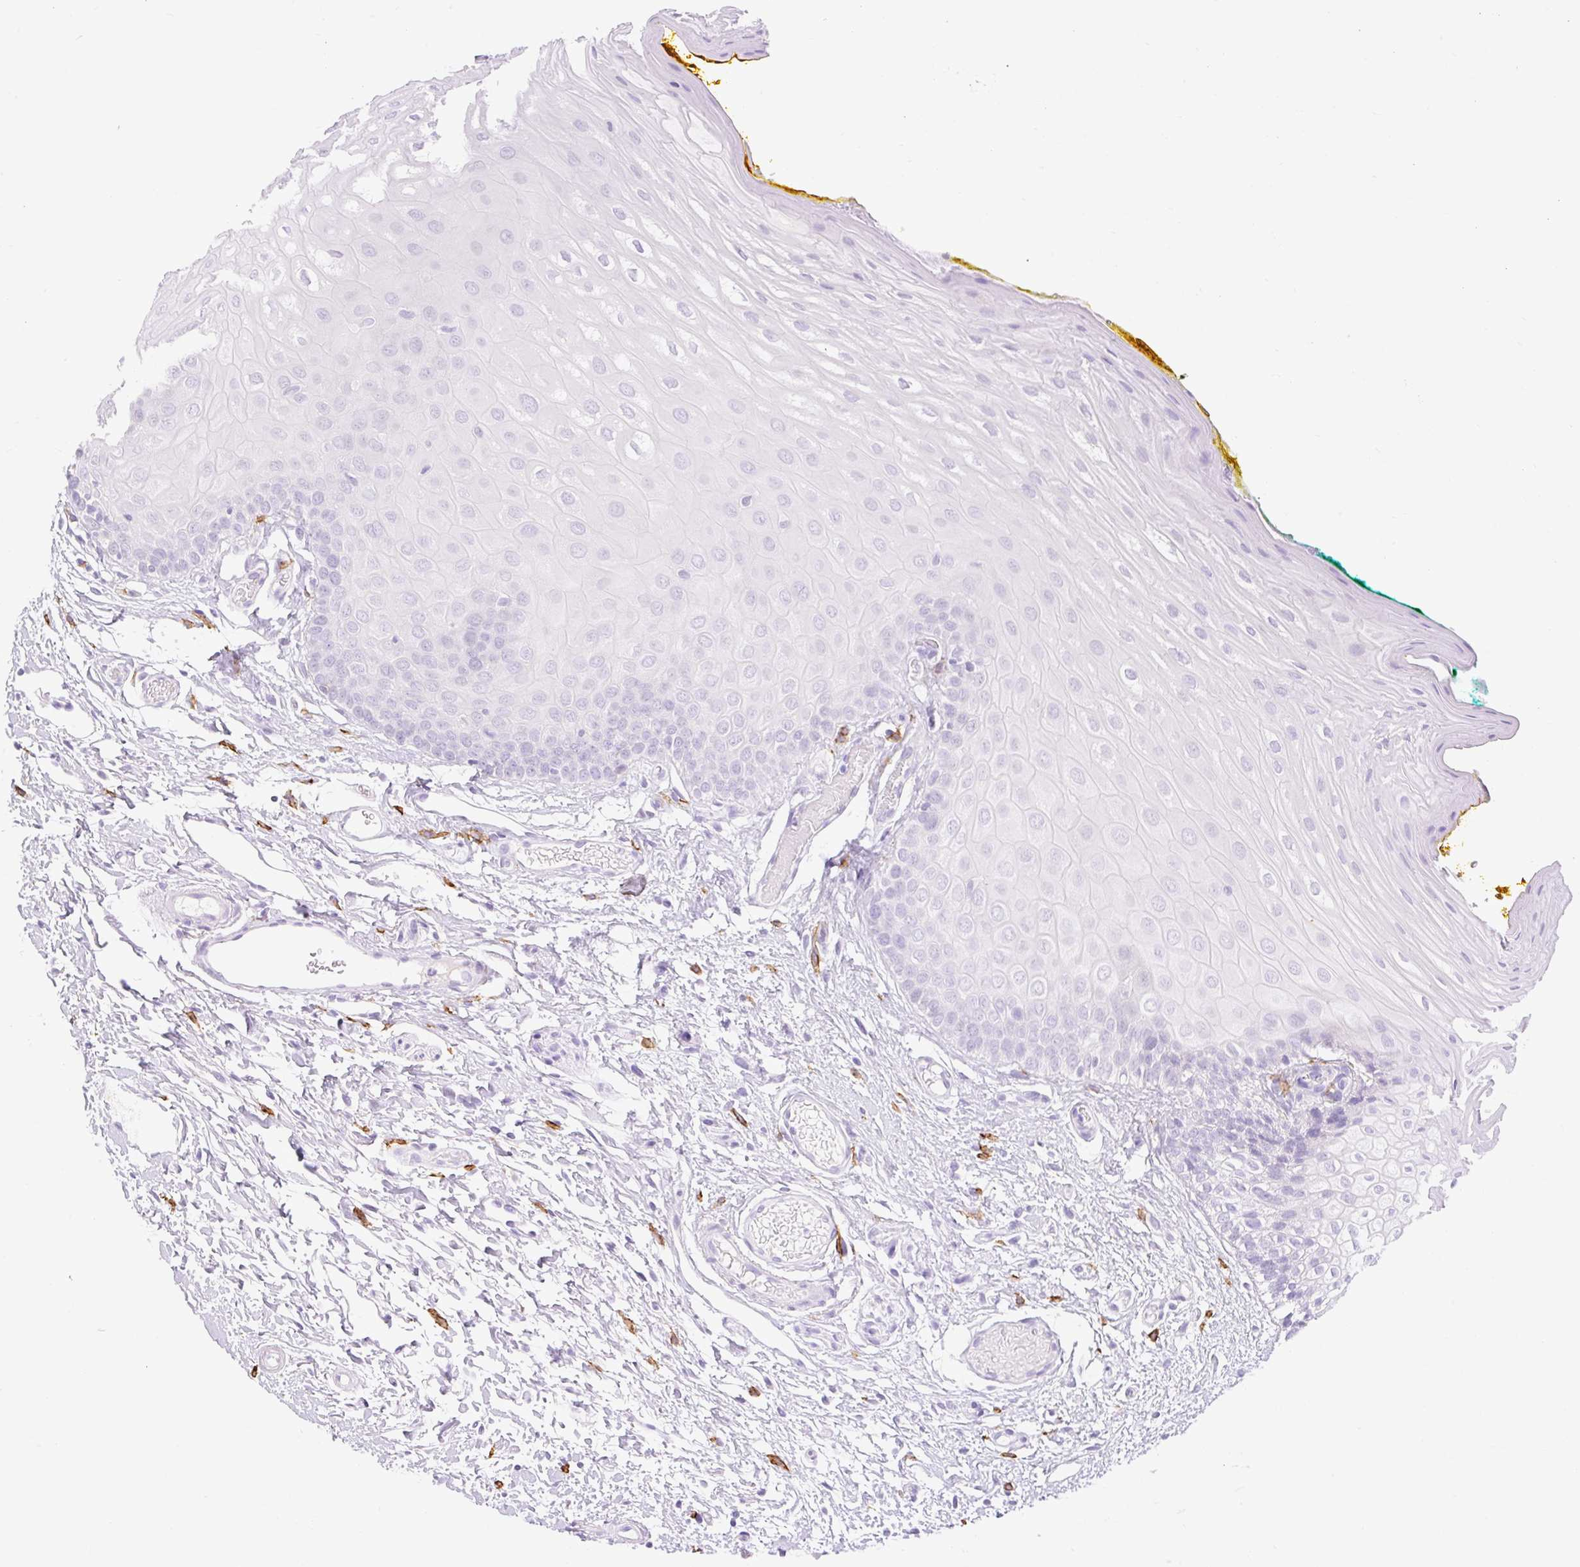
{"staining": {"intensity": "negative", "quantity": "none", "location": "none"}, "tissue": "oral mucosa", "cell_type": "Squamous epithelial cells", "image_type": "normal", "snomed": [{"axis": "morphology", "description": "Normal tissue, NOS"}, {"axis": "topography", "description": "Oral tissue"}, {"axis": "topography", "description": "Tounge, NOS"}], "caption": "This image is of normal oral mucosa stained with immunohistochemistry to label a protein in brown with the nuclei are counter-stained blue. There is no positivity in squamous epithelial cells.", "gene": "SIGLEC1", "patient": {"sex": "female", "age": 60}}